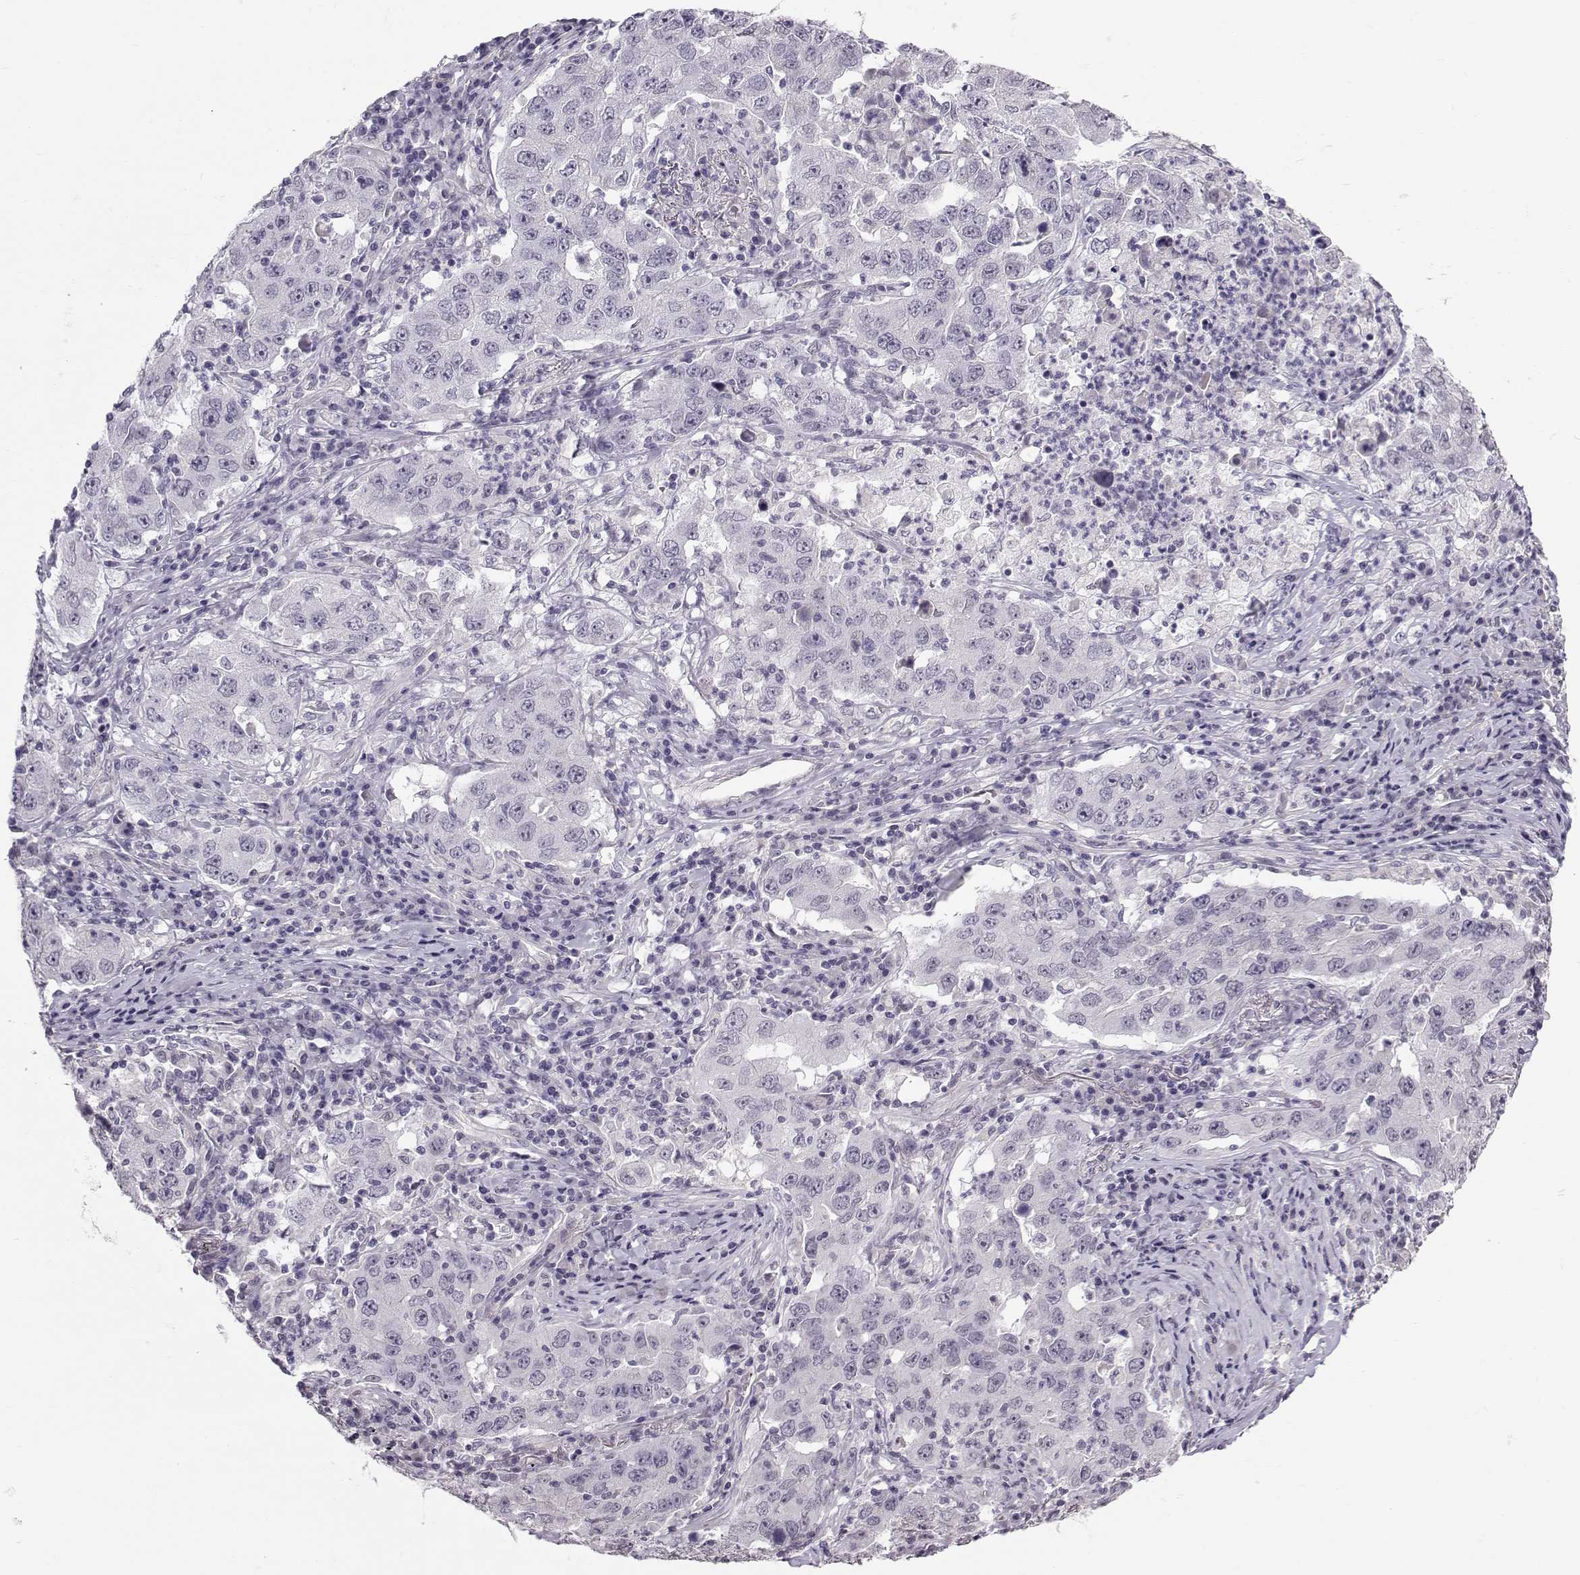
{"staining": {"intensity": "negative", "quantity": "none", "location": "none"}, "tissue": "lung cancer", "cell_type": "Tumor cells", "image_type": "cancer", "snomed": [{"axis": "morphology", "description": "Adenocarcinoma, NOS"}, {"axis": "topography", "description": "Lung"}], "caption": "A high-resolution histopathology image shows immunohistochemistry staining of lung cancer (adenocarcinoma), which demonstrates no significant expression in tumor cells.", "gene": "TSPYL5", "patient": {"sex": "male", "age": 73}}